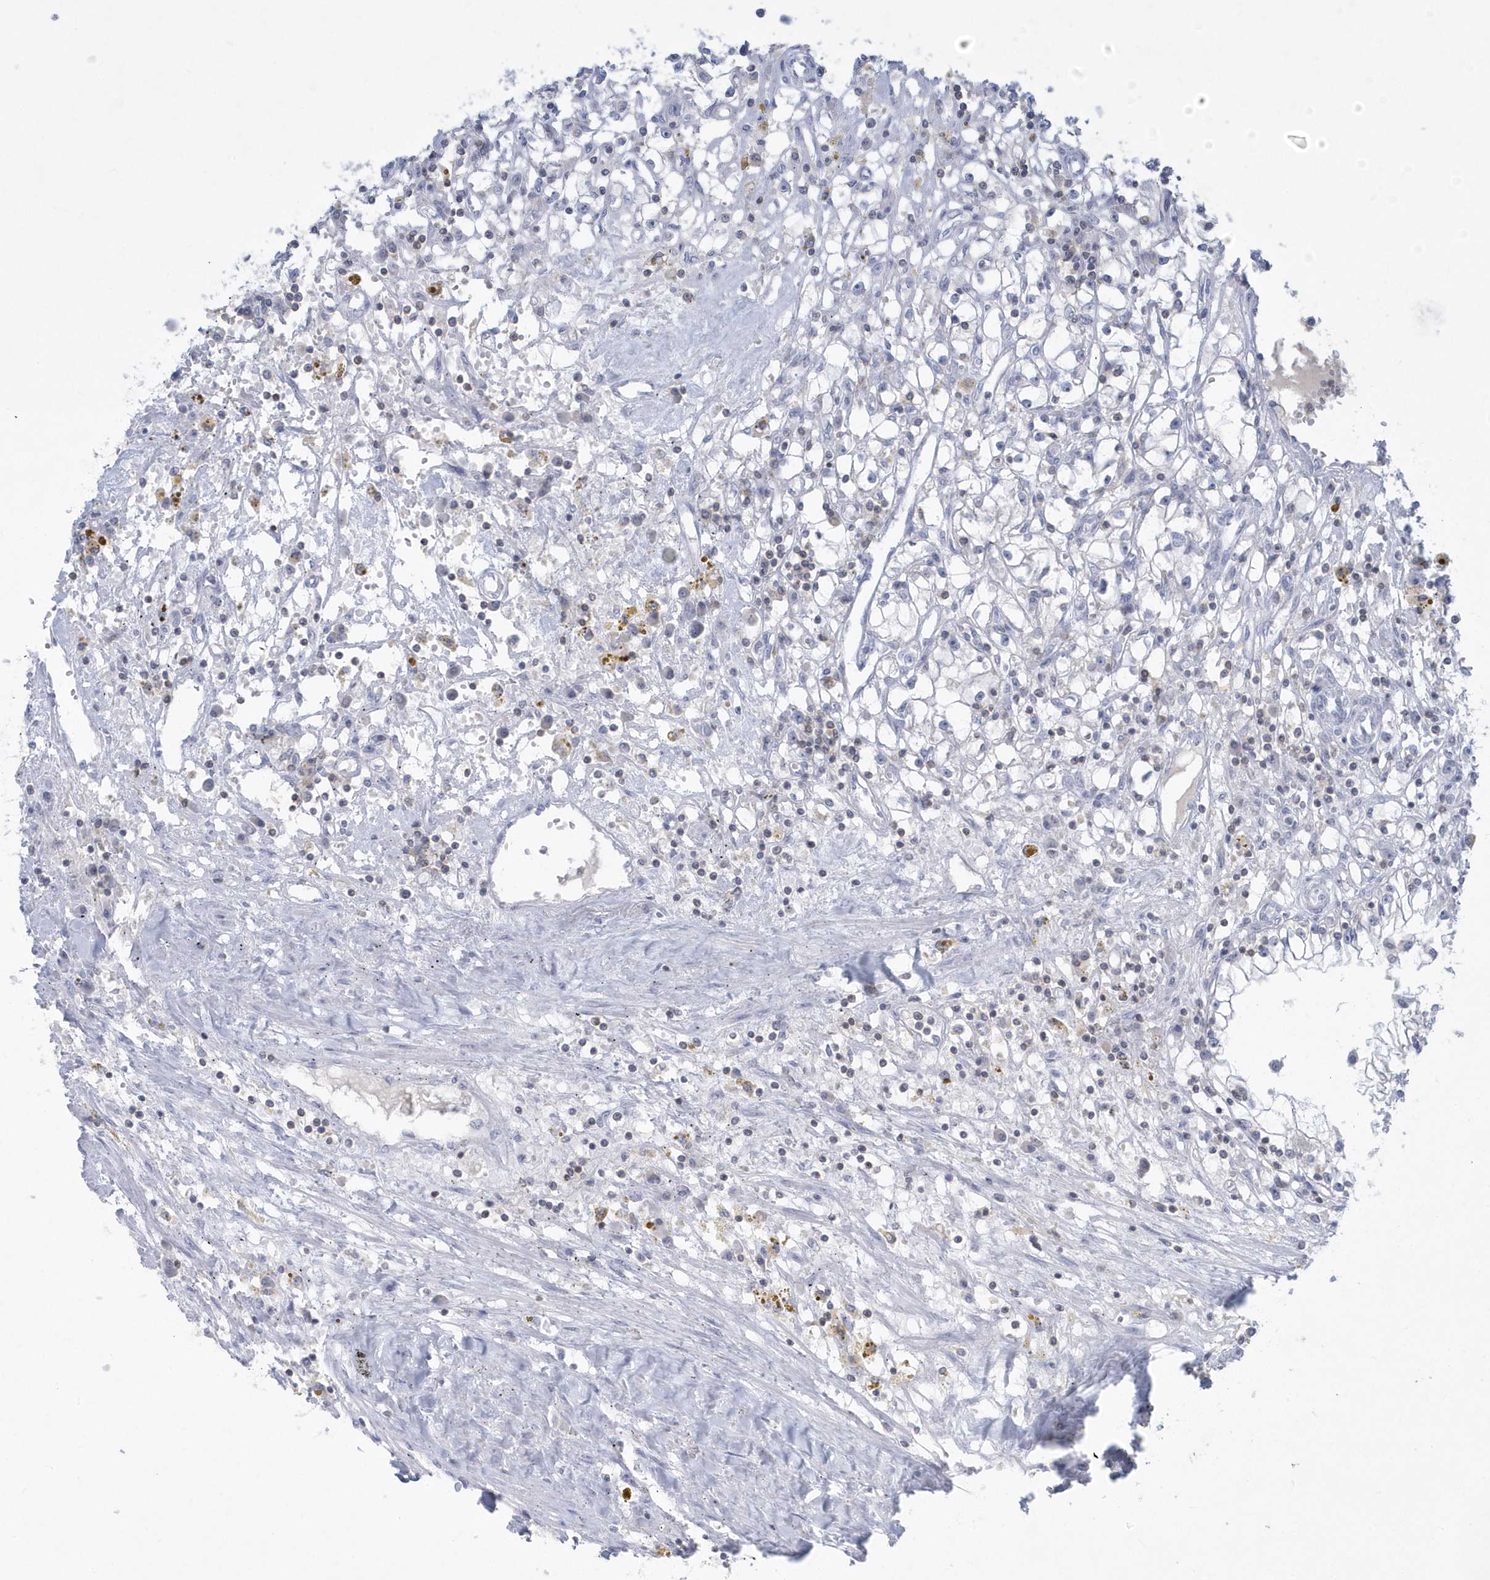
{"staining": {"intensity": "negative", "quantity": "none", "location": "none"}, "tissue": "renal cancer", "cell_type": "Tumor cells", "image_type": "cancer", "snomed": [{"axis": "morphology", "description": "Adenocarcinoma, NOS"}, {"axis": "topography", "description": "Kidney"}], "caption": "Tumor cells are negative for brown protein staining in renal adenocarcinoma. (DAB immunohistochemistry (IHC) visualized using brightfield microscopy, high magnification).", "gene": "PSD4", "patient": {"sex": "male", "age": 56}}